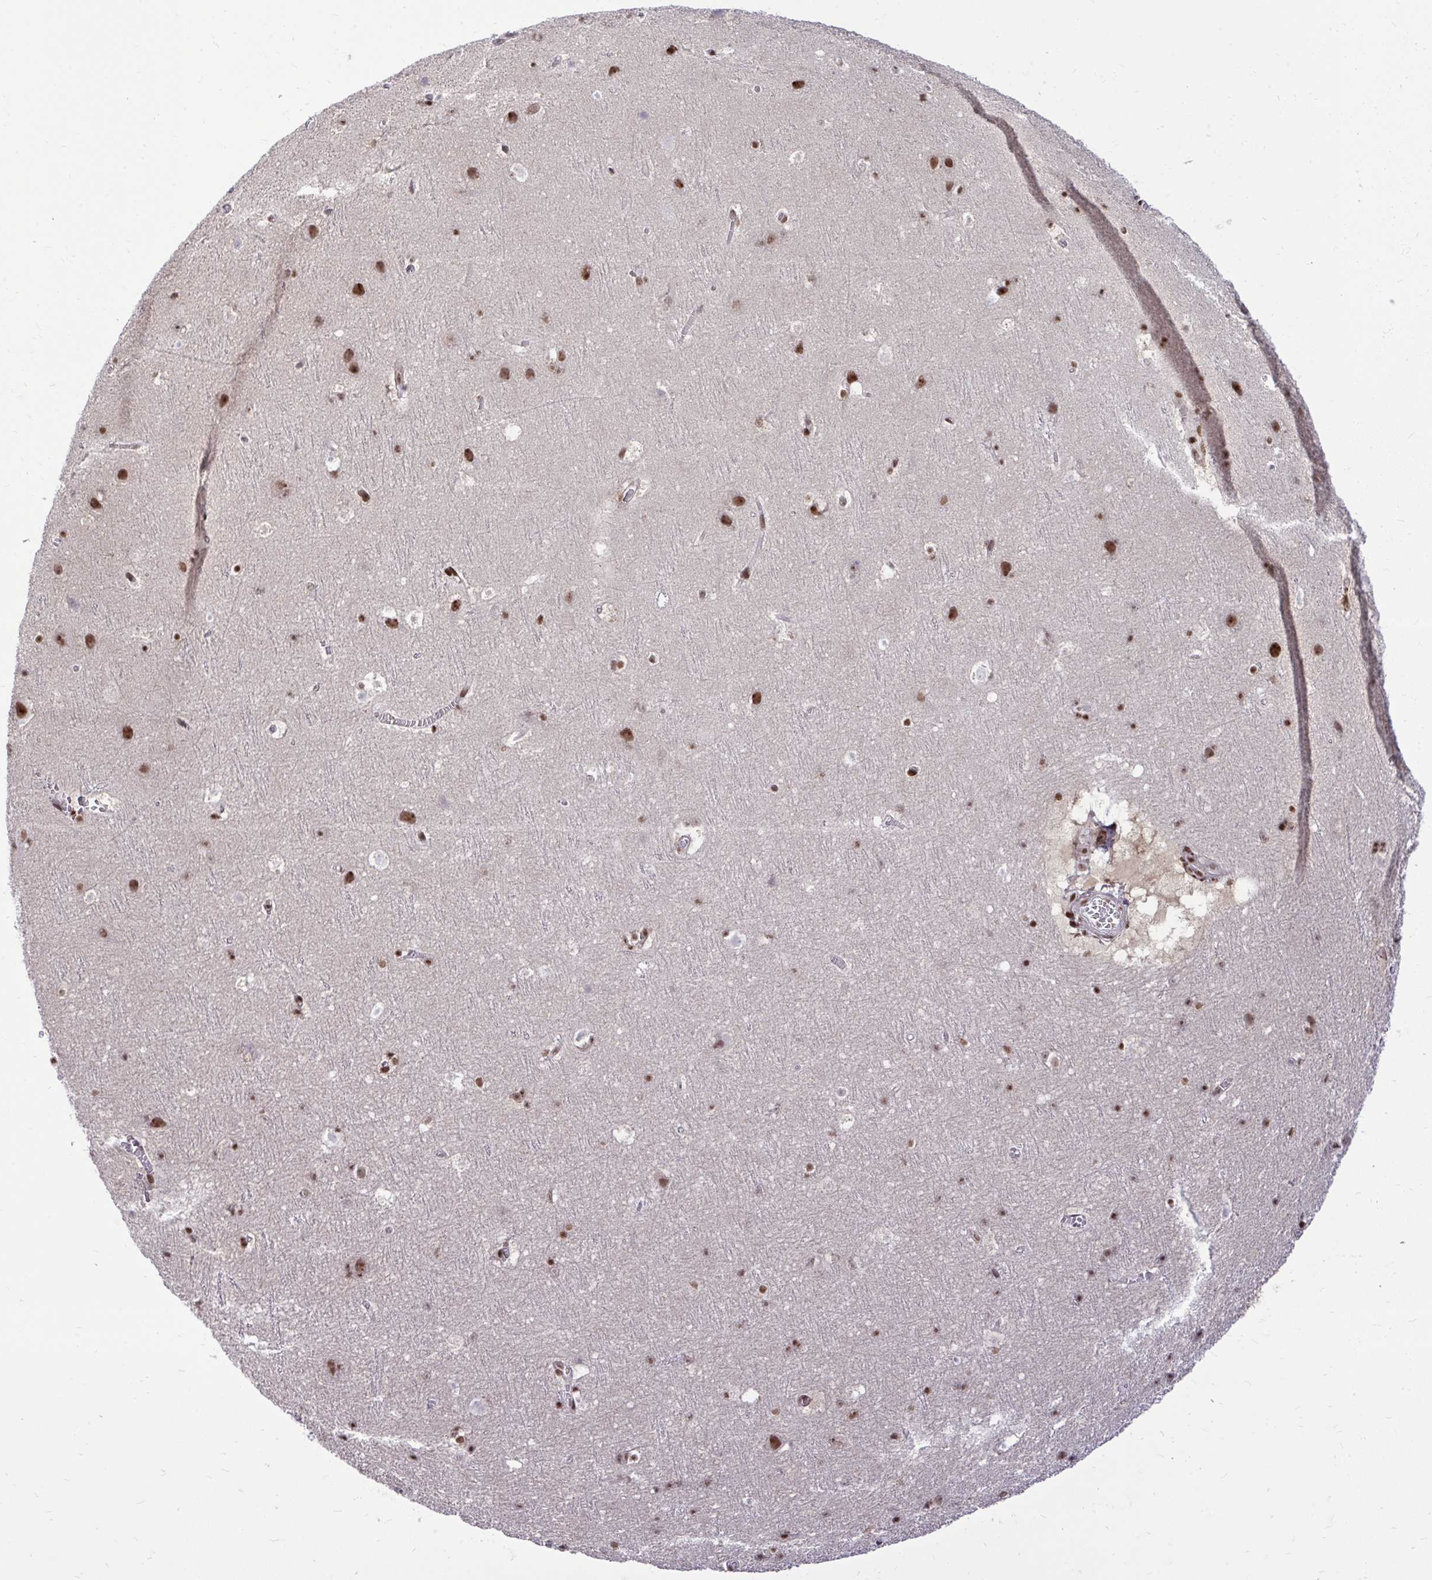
{"staining": {"intensity": "moderate", "quantity": ">75%", "location": "nuclear"}, "tissue": "cerebral cortex", "cell_type": "Endothelial cells", "image_type": "normal", "snomed": [{"axis": "morphology", "description": "Normal tissue, NOS"}, {"axis": "topography", "description": "Cerebral cortex"}], "caption": "Immunohistochemical staining of normal human cerebral cortex shows moderate nuclear protein expression in approximately >75% of endothelial cells.", "gene": "CDYL", "patient": {"sex": "female", "age": 42}}